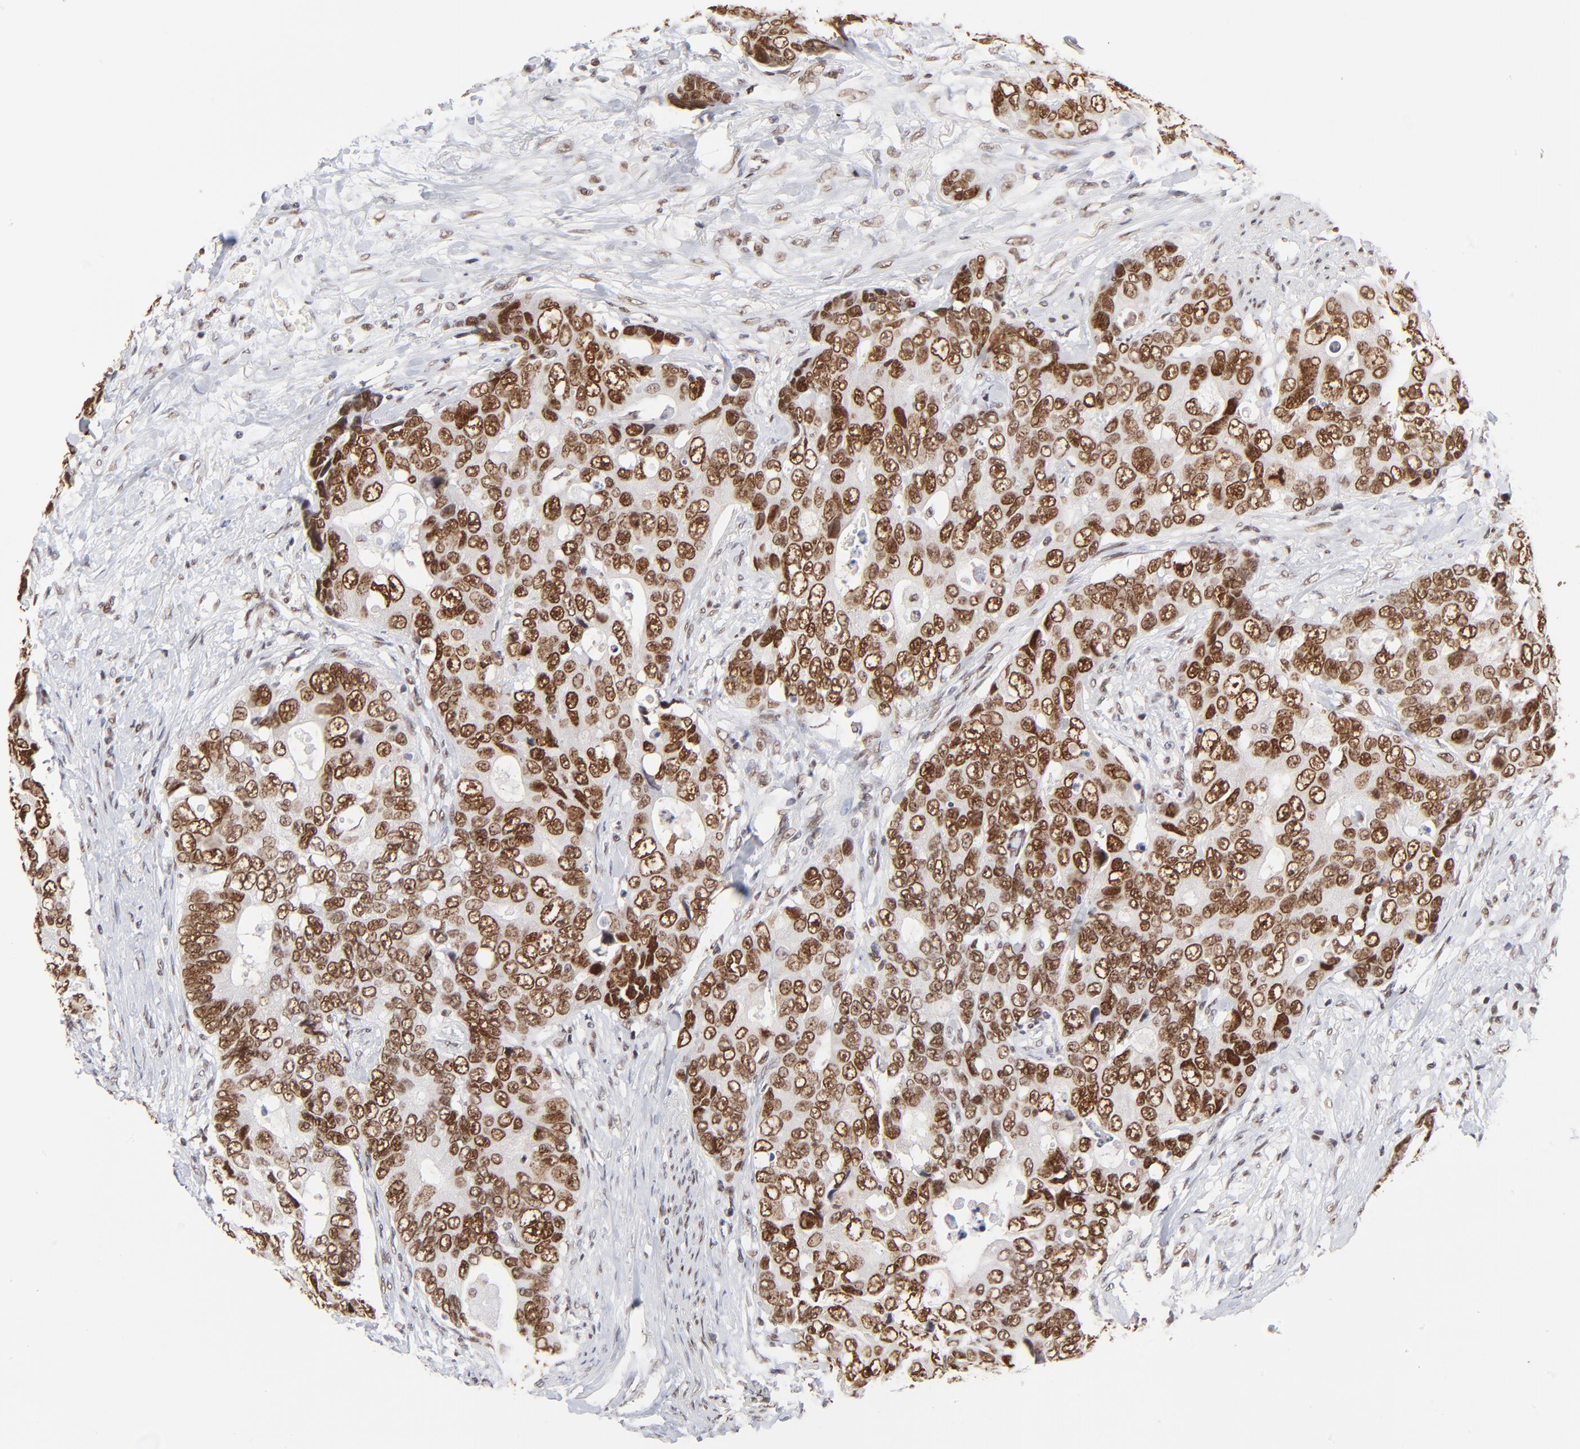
{"staining": {"intensity": "strong", "quantity": ">75%", "location": "nuclear"}, "tissue": "colorectal cancer", "cell_type": "Tumor cells", "image_type": "cancer", "snomed": [{"axis": "morphology", "description": "Adenocarcinoma, NOS"}, {"axis": "topography", "description": "Rectum"}], "caption": "Human colorectal cancer stained with a brown dye demonstrates strong nuclear positive staining in approximately >75% of tumor cells.", "gene": "ZMYM3", "patient": {"sex": "female", "age": 67}}